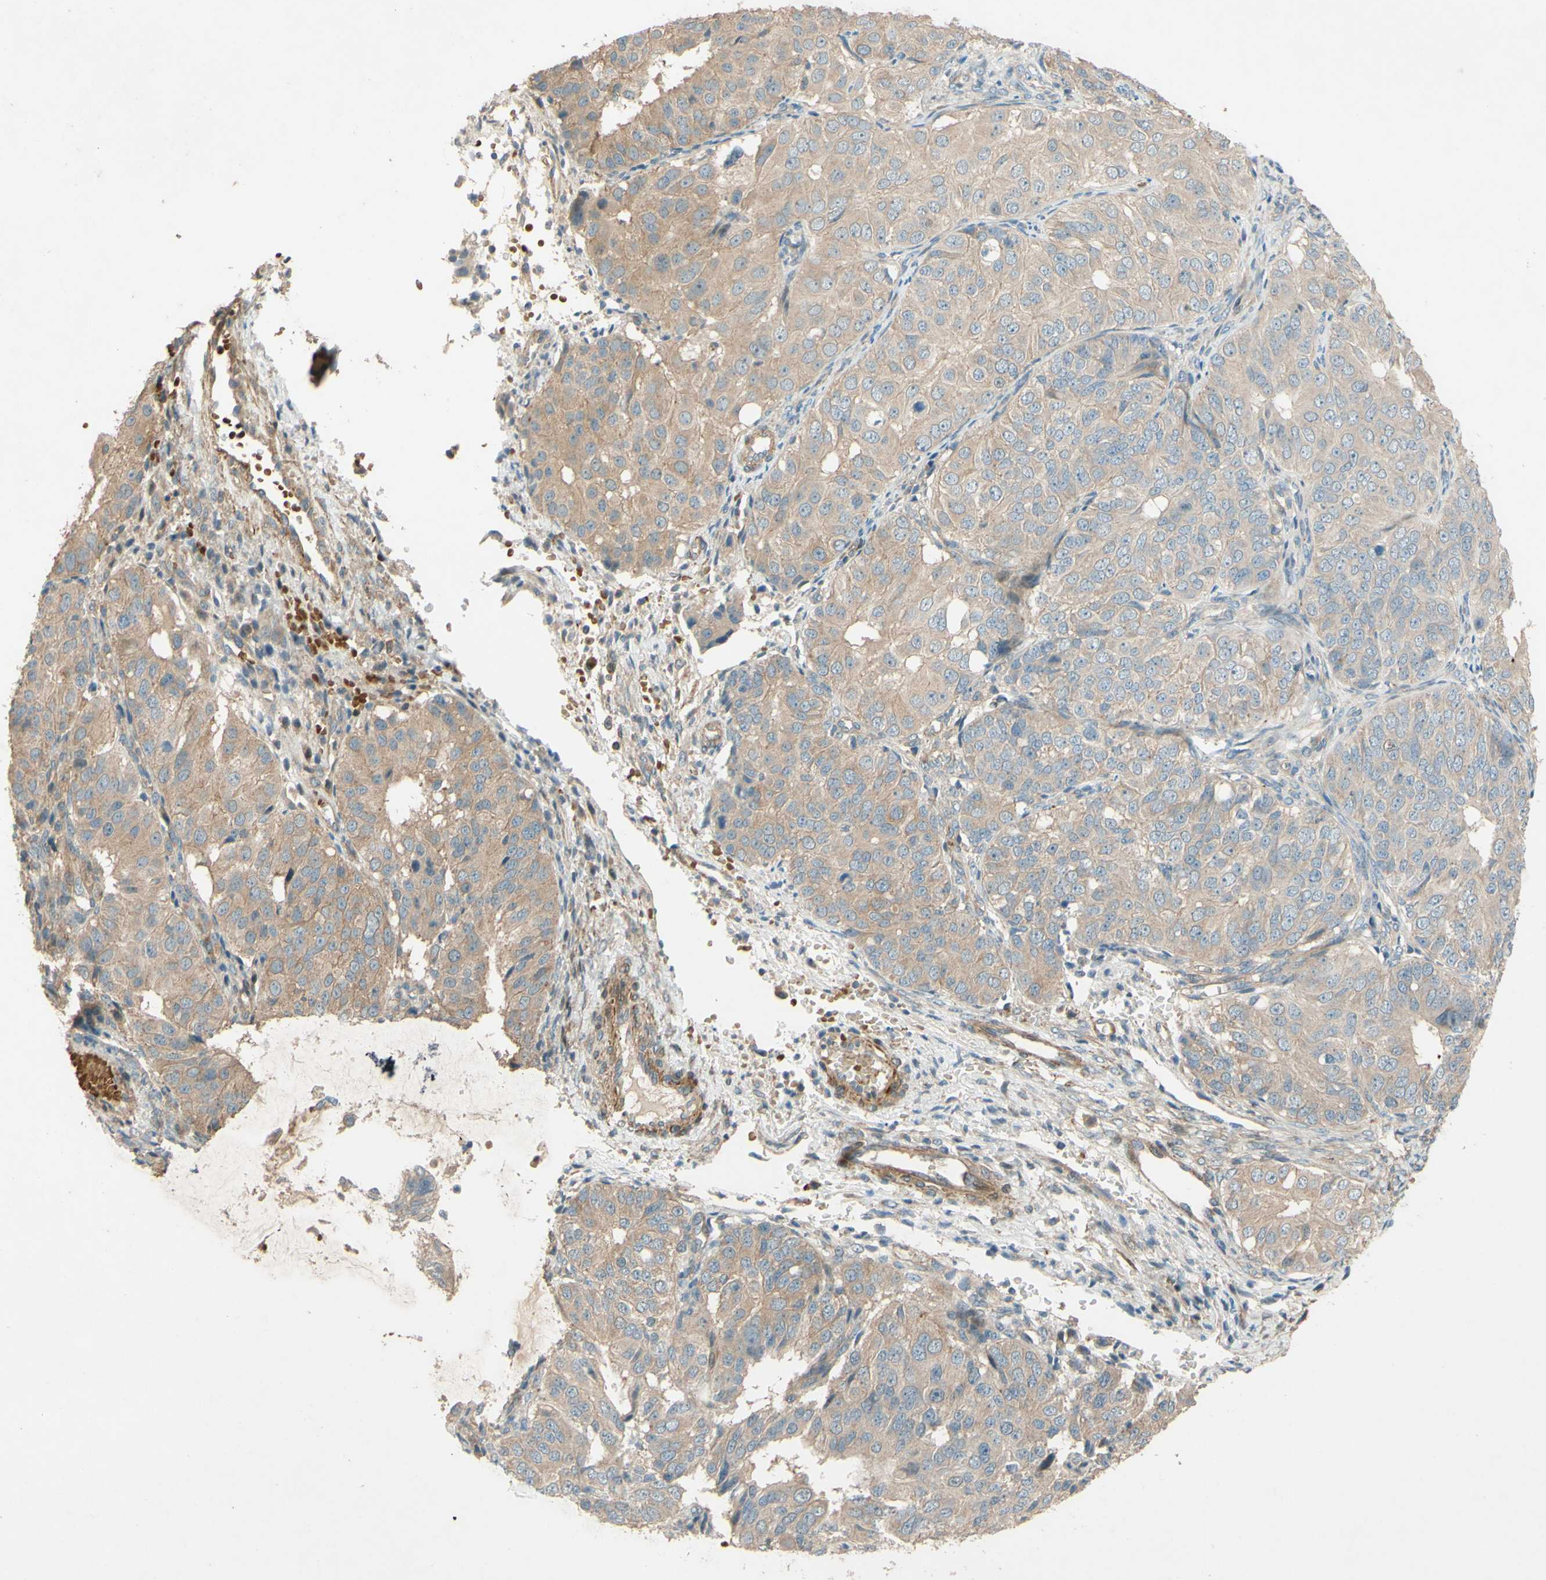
{"staining": {"intensity": "weak", "quantity": ">75%", "location": "cytoplasmic/membranous"}, "tissue": "ovarian cancer", "cell_type": "Tumor cells", "image_type": "cancer", "snomed": [{"axis": "morphology", "description": "Carcinoma, endometroid"}, {"axis": "topography", "description": "Ovary"}], "caption": "Protein staining demonstrates weak cytoplasmic/membranous positivity in about >75% of tumor cells in ovarian cancer (endometroid carcinoma).", "gene": "ADAM17", "patient": {"sex": "female", "age": 51}}